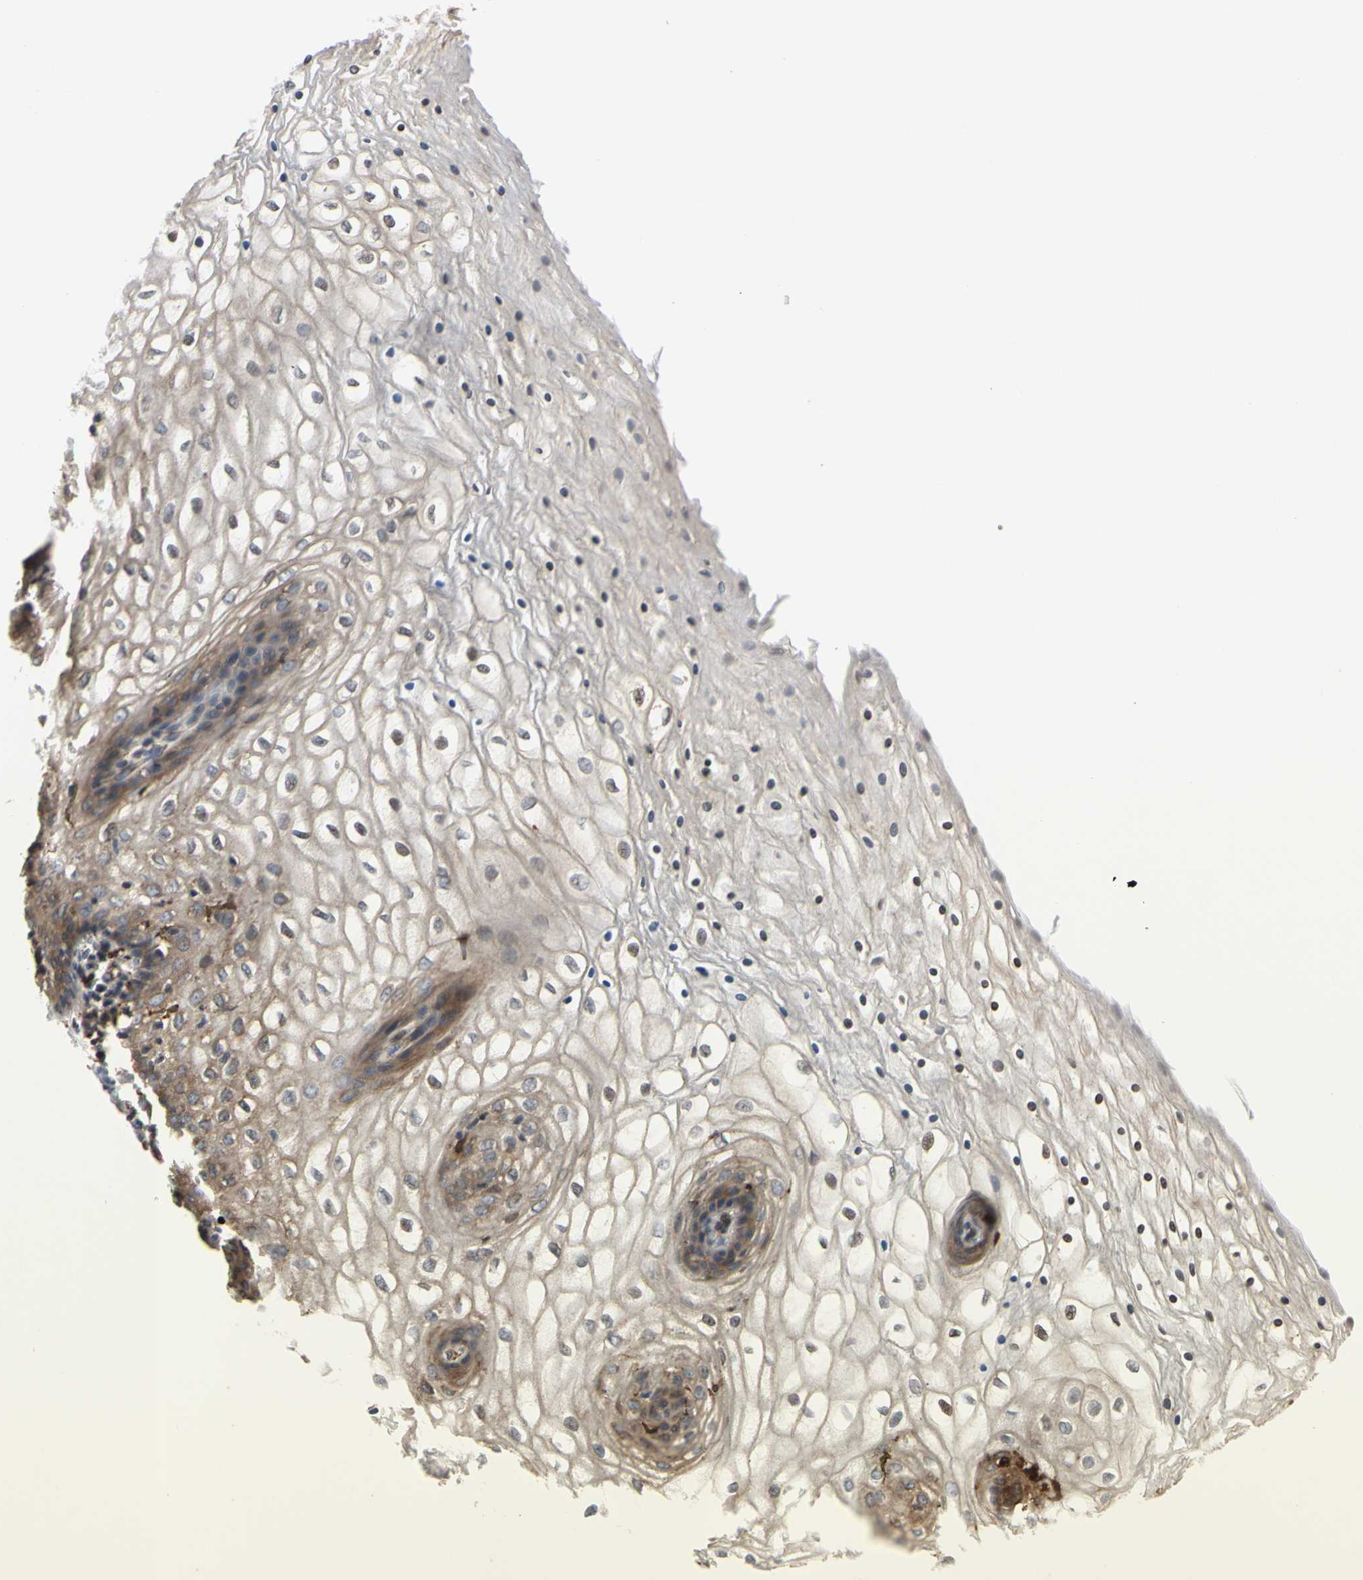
{"staining": {"intensity": "negative", "quantity": "none", "location": "none"}, "tissue": "vagina", "cell_type": "Squamous epithelial cells", "image_type": "normal", "snomed": [{"axis": "morphology", "description": "Normal tissue, NOS"}, {"axis": "topography", "description": "Vagina"}], "caption": "The image demonstrates no significant positivity in squamous epithelial cells of vagina. (Immunohistochemistry, brightfield microscopy, high magnification).", "gene": "PLXNA2", "patient": {"sex": "female", "age": 34}}